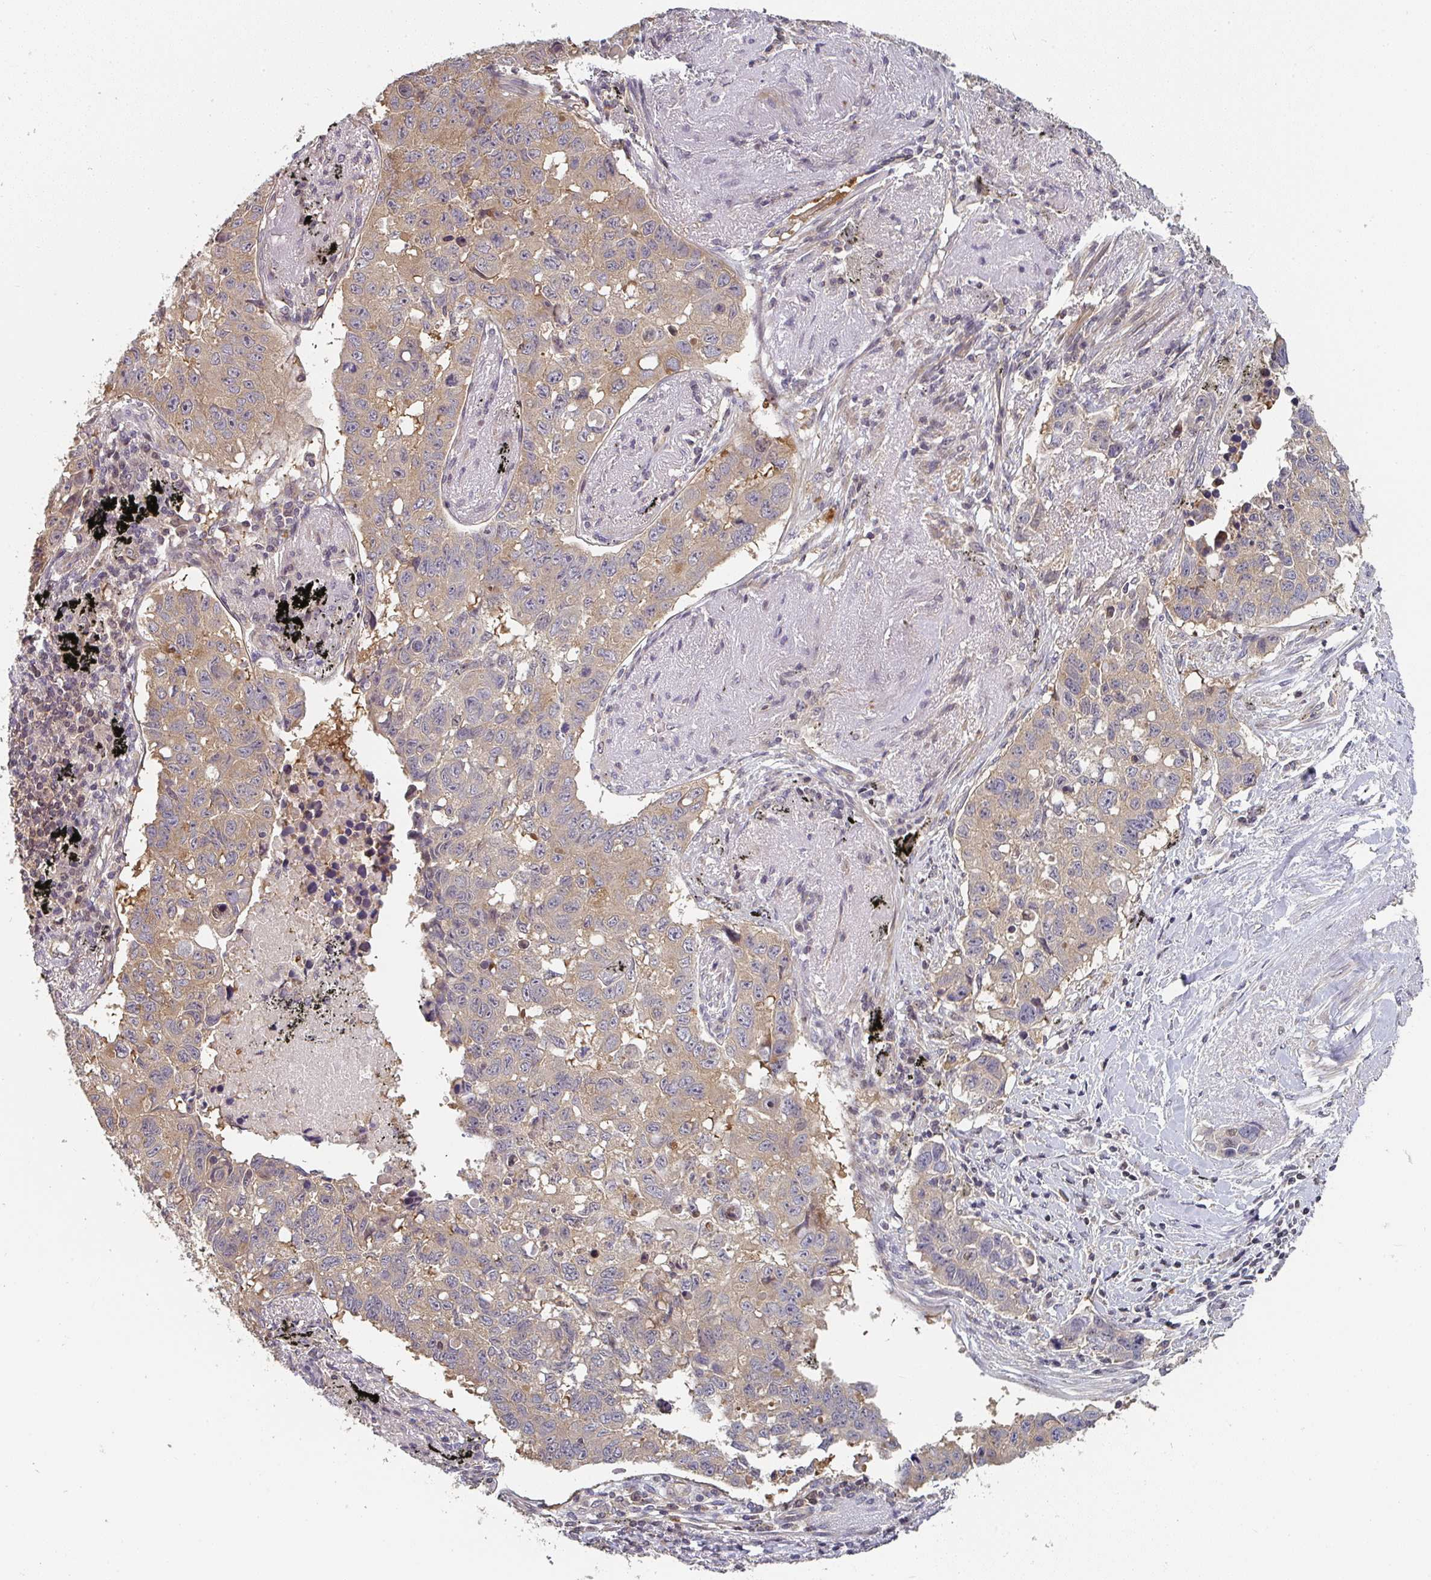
{"staining": {"intensity": "weak", "quantity": ">75%", "location": "cytoplasmic/membranous"}, "tissue": "lung cancer", "cell_type": "Tumor cells", "image_type": "cancer", "snomed": [{"axis": "morphology", "description": "Squamous cell carcinoma, NOS"}, {"axis": "topography", "description": "Lung"}], "caption": "Brown immunohistochemical staining in human lung cancer reveals weak cytoplasmic/membranous positivity in about >75% of tumor cells. (brown staining indicates protein expression, while blue staining denotes nuclei).", "gene": "RANGRF", "patient": {"sex": "male", "age": 60}}